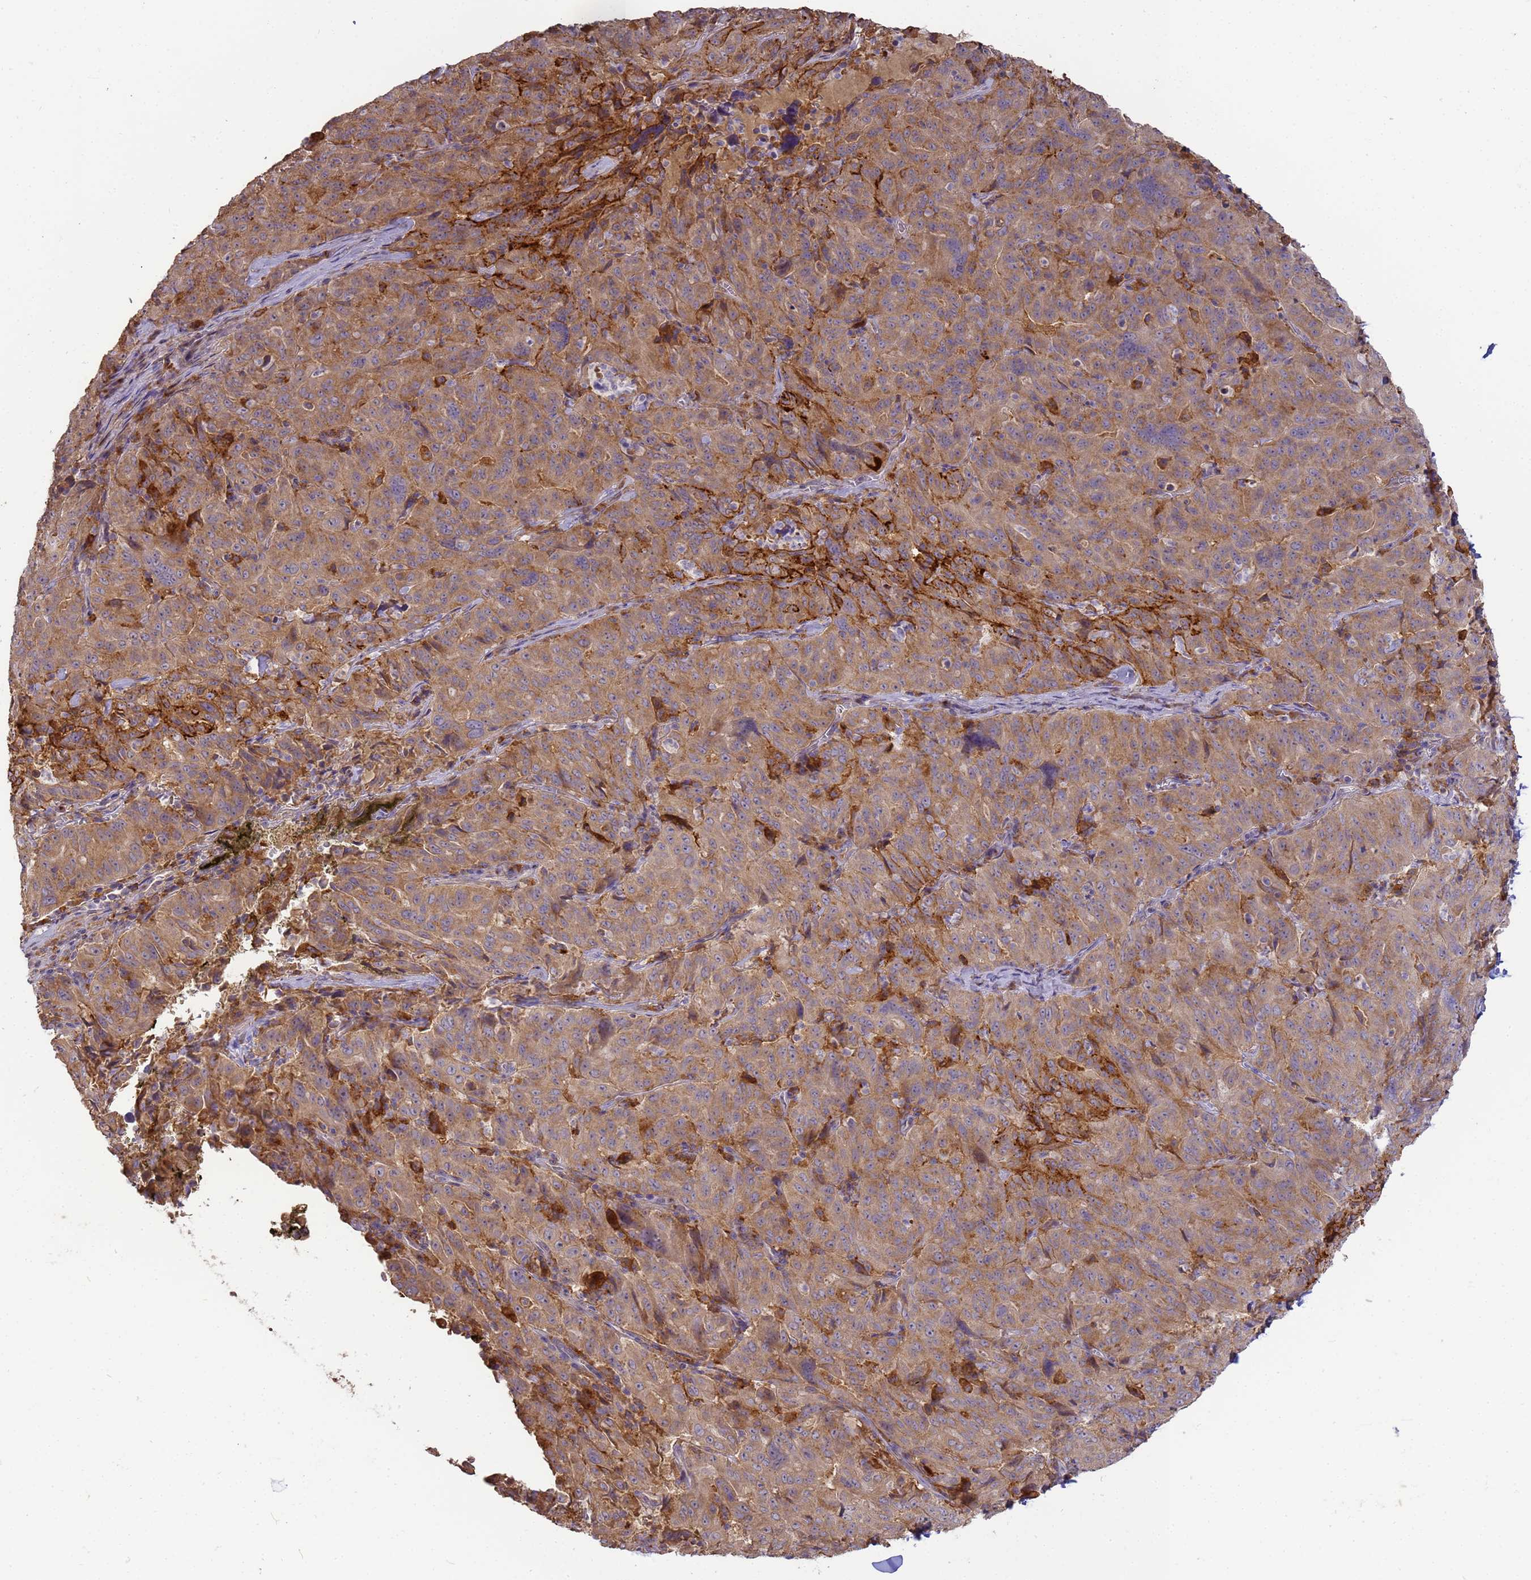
{"staining": {"intensity": "moderate", "quantity": ">75%", "location": "cytoplasmic/membranous"}, "tissue": "pancreatic cancer", "cell_type": "Tumor cells", "image_type": "cancer", "snomed": [{"axis": "morphology", "description": "Adenocarcinoma, NOS"}, {"axis": "topography", "description": "Pancreas"}], "caption": "Protein expression analysis of adenocarcinoma (pancreatic) demonstrates moderate cytoplasmic/membranous staining in approximately >75% of tumor cells.", "gene": "M6PR", "patient": {"sex": "male", "age": 63}}